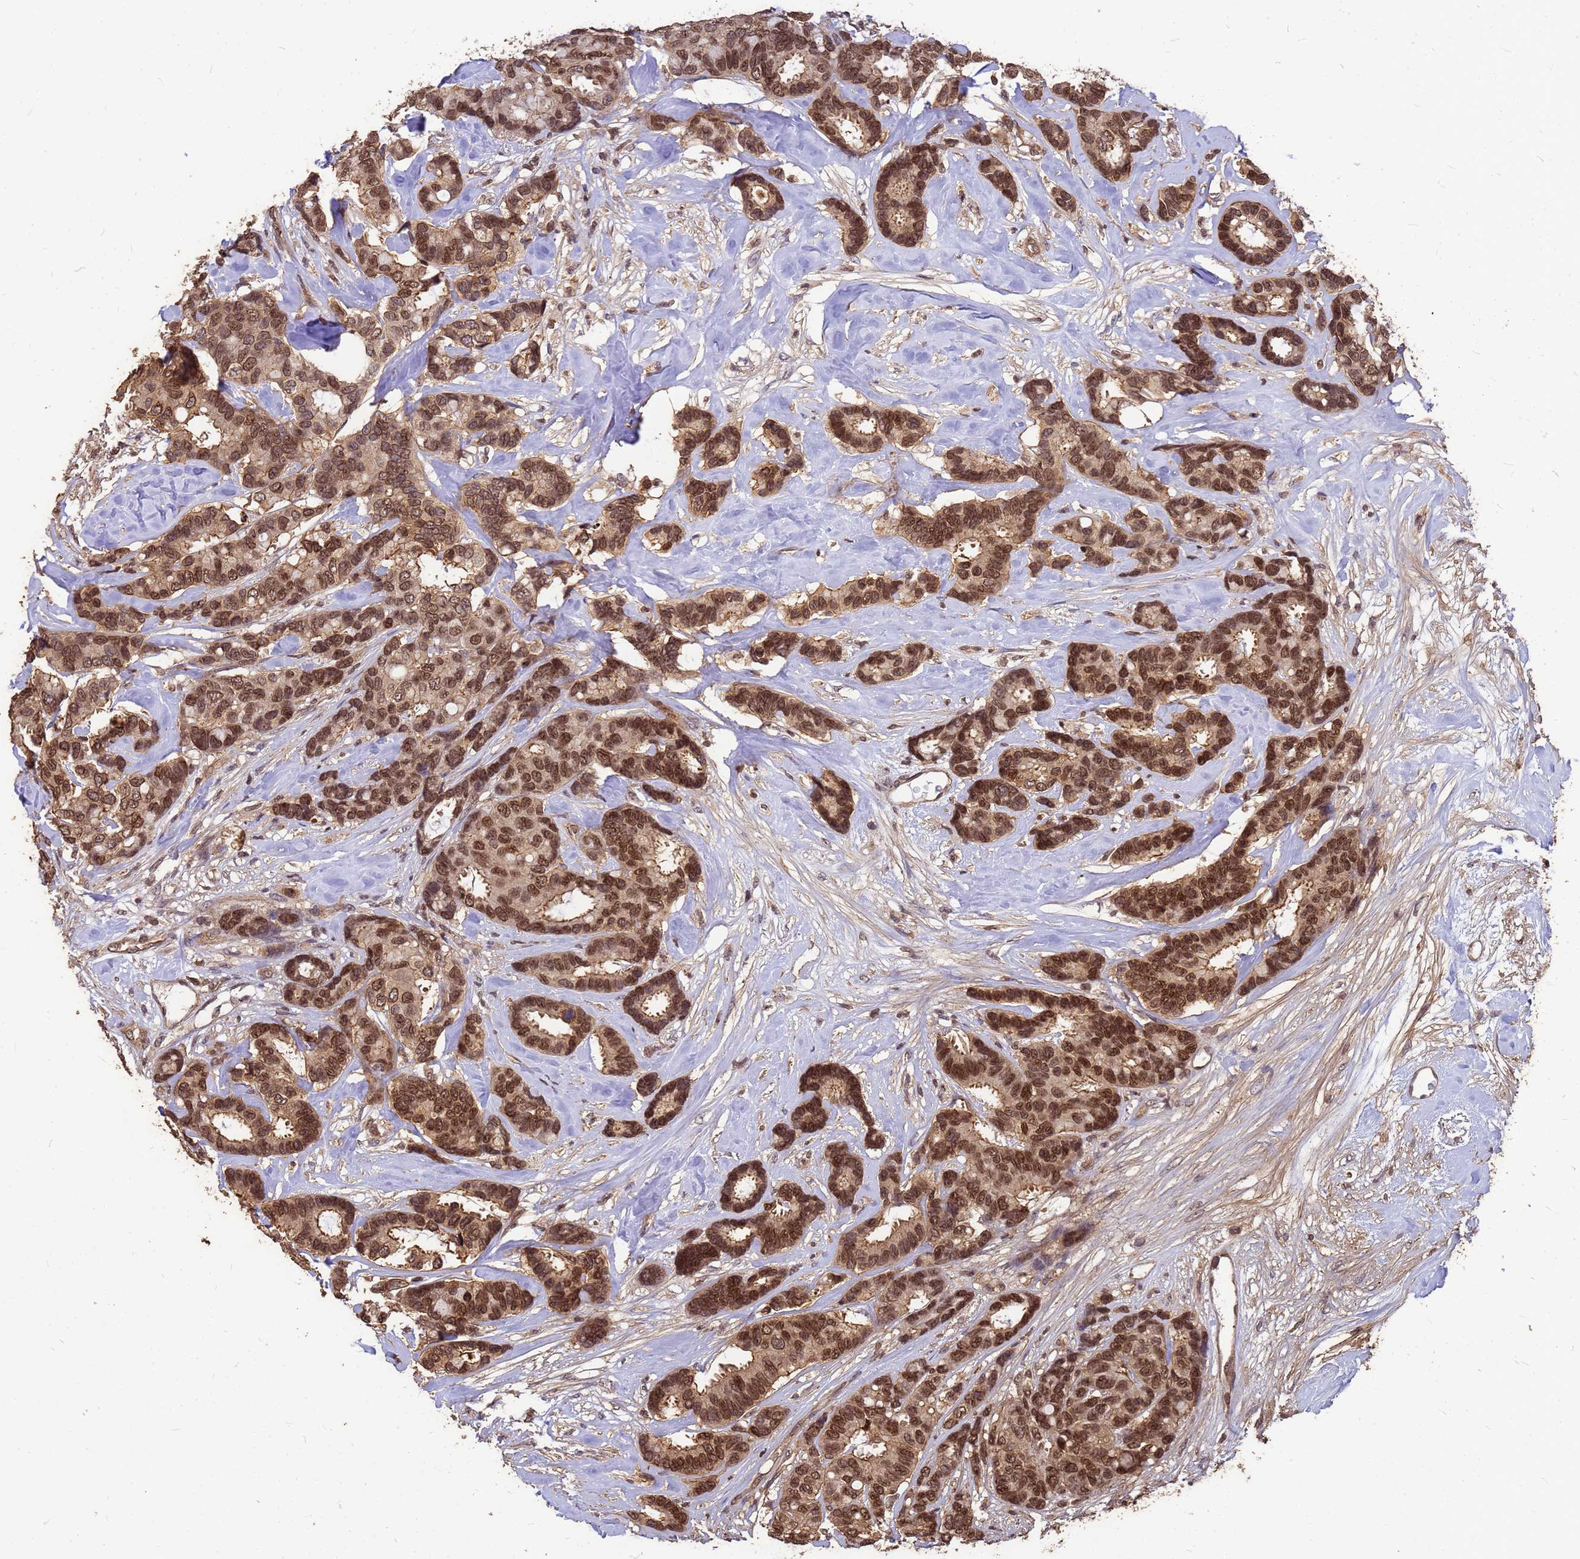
{"staining": {"intensity": "strong", "quantity": ">75%", "location": "cytoplasmic/membranous,nuclear"}, "tissue": "breast cancer", "cell_type": "Tumor cells", "image_type": "cancer", "snomed": [{"axis": "morphology", "description": "Duct carcinoma"}, {"axis": "topography", "description": "Breast"}], "caption": "Intraductal carcinoma (breast) stained for a protein (brown) displays strong cytoplasmic/membranous and nuclear positive positivity in about >75% of tumor cells.", "gene": "C1orf35", "patient": {"sex": "female", "age": 87}}